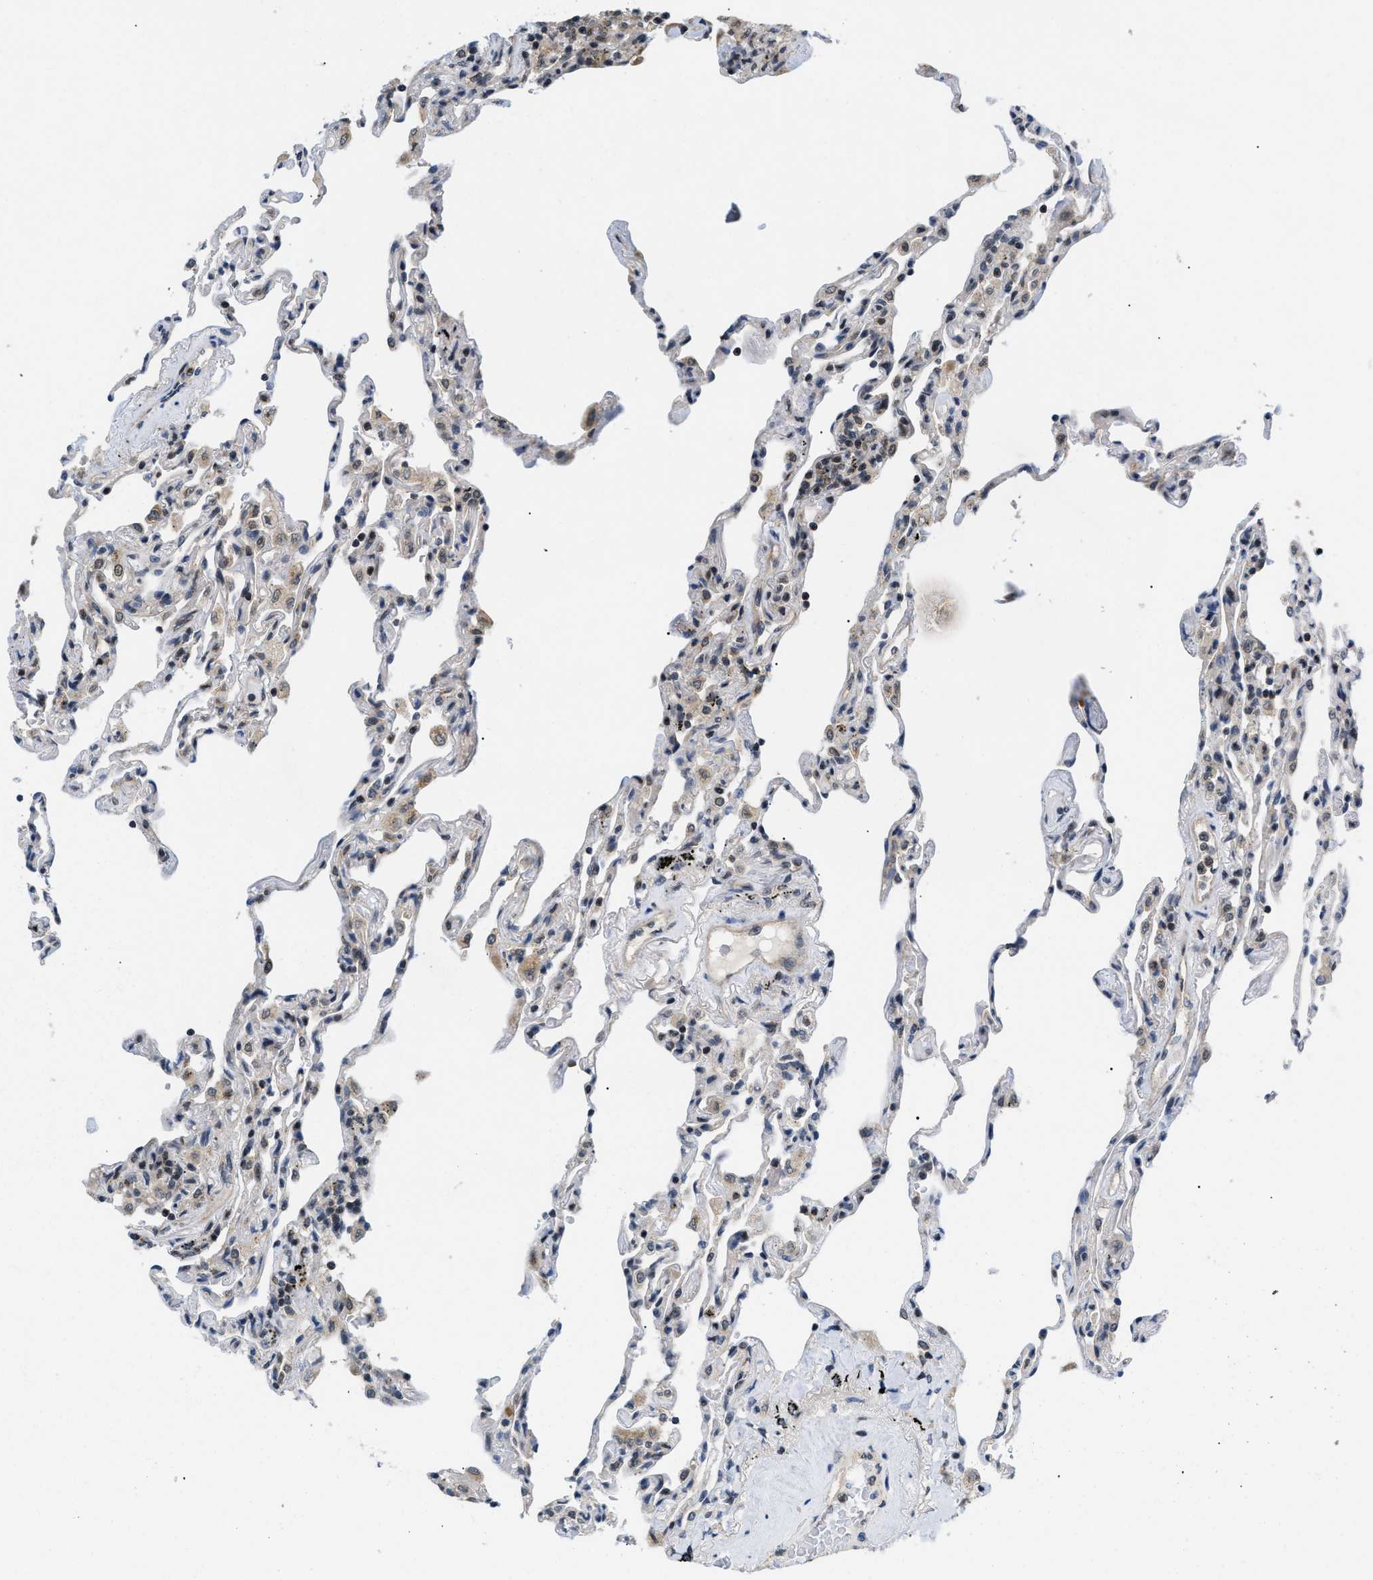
{"staining": {"intensity": "negative", "quantity": "none", "location": "none"}, "tissue": "lung", "cell_type": "Alveolar cells", "image_type": "normal", "snomed": [{"axis": "morphology", "description": "Normal tissue, NOS"}, {"axis": "topography", "description": "Lung"}], "caption": "Micrograph shows no protein positivity in alveolar cells of unremarkable lung. (DAB (3,3'-diaminobenzidine) immunohistochemistry, high magnification).", "gene": "ZBTB11", "patient": {"sex": "male", "age": 59}}